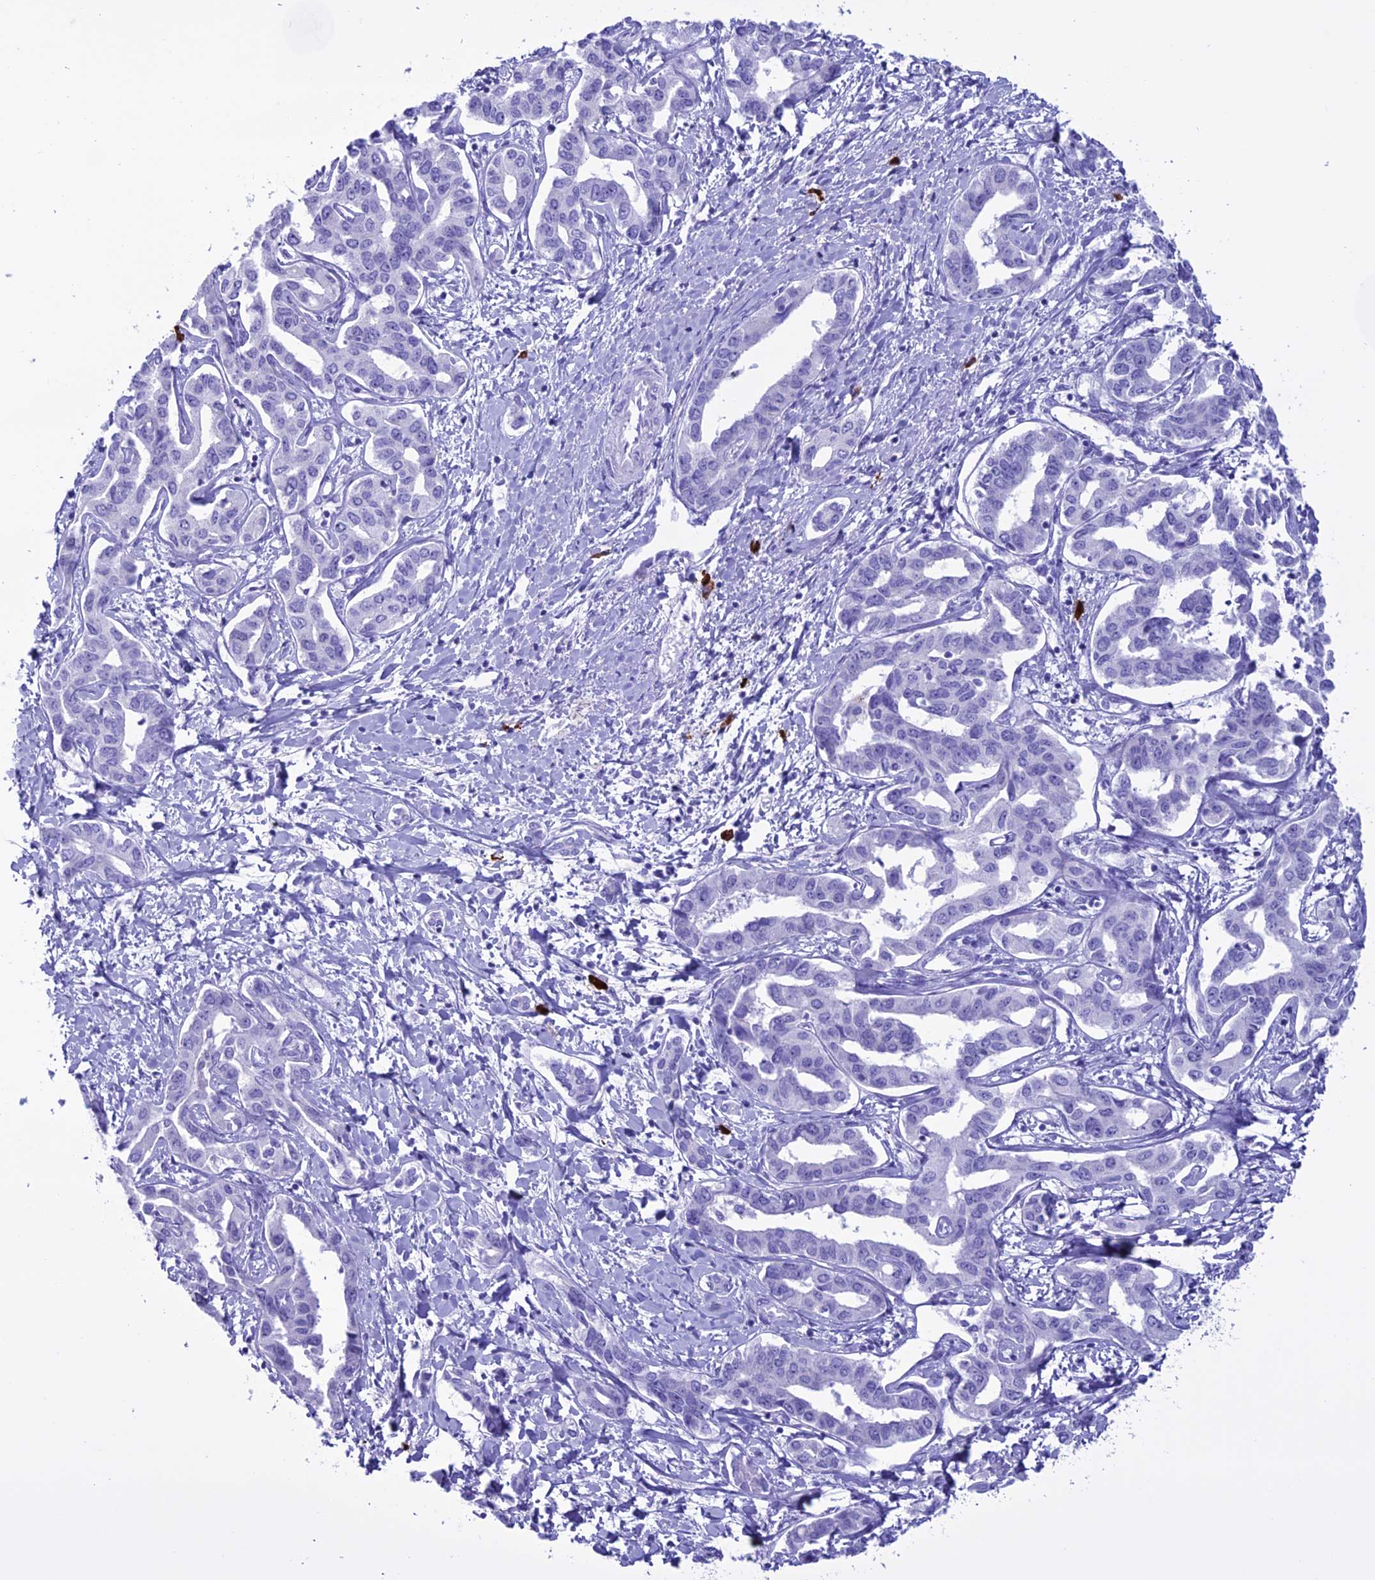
{"staining": {"intensity": "negative", "quantity": "none", "location": "none"}, "tissue": "liver cancer", "cell_type": "Tumor cells", "image_type": "cancer", "snomed": [{"axis": "morphology", "description": "Cholangiocarcinoma"}, {"axis": "topography", "description": "Liver"}], "caption": "Human cholangiocarcinoma (liver) stained for a protein using immunohistochemistry (IHC) exhibits no positivity in tumor cells.", "gene": "MZB1", "patient": {"sex": "male", "age": 59}}